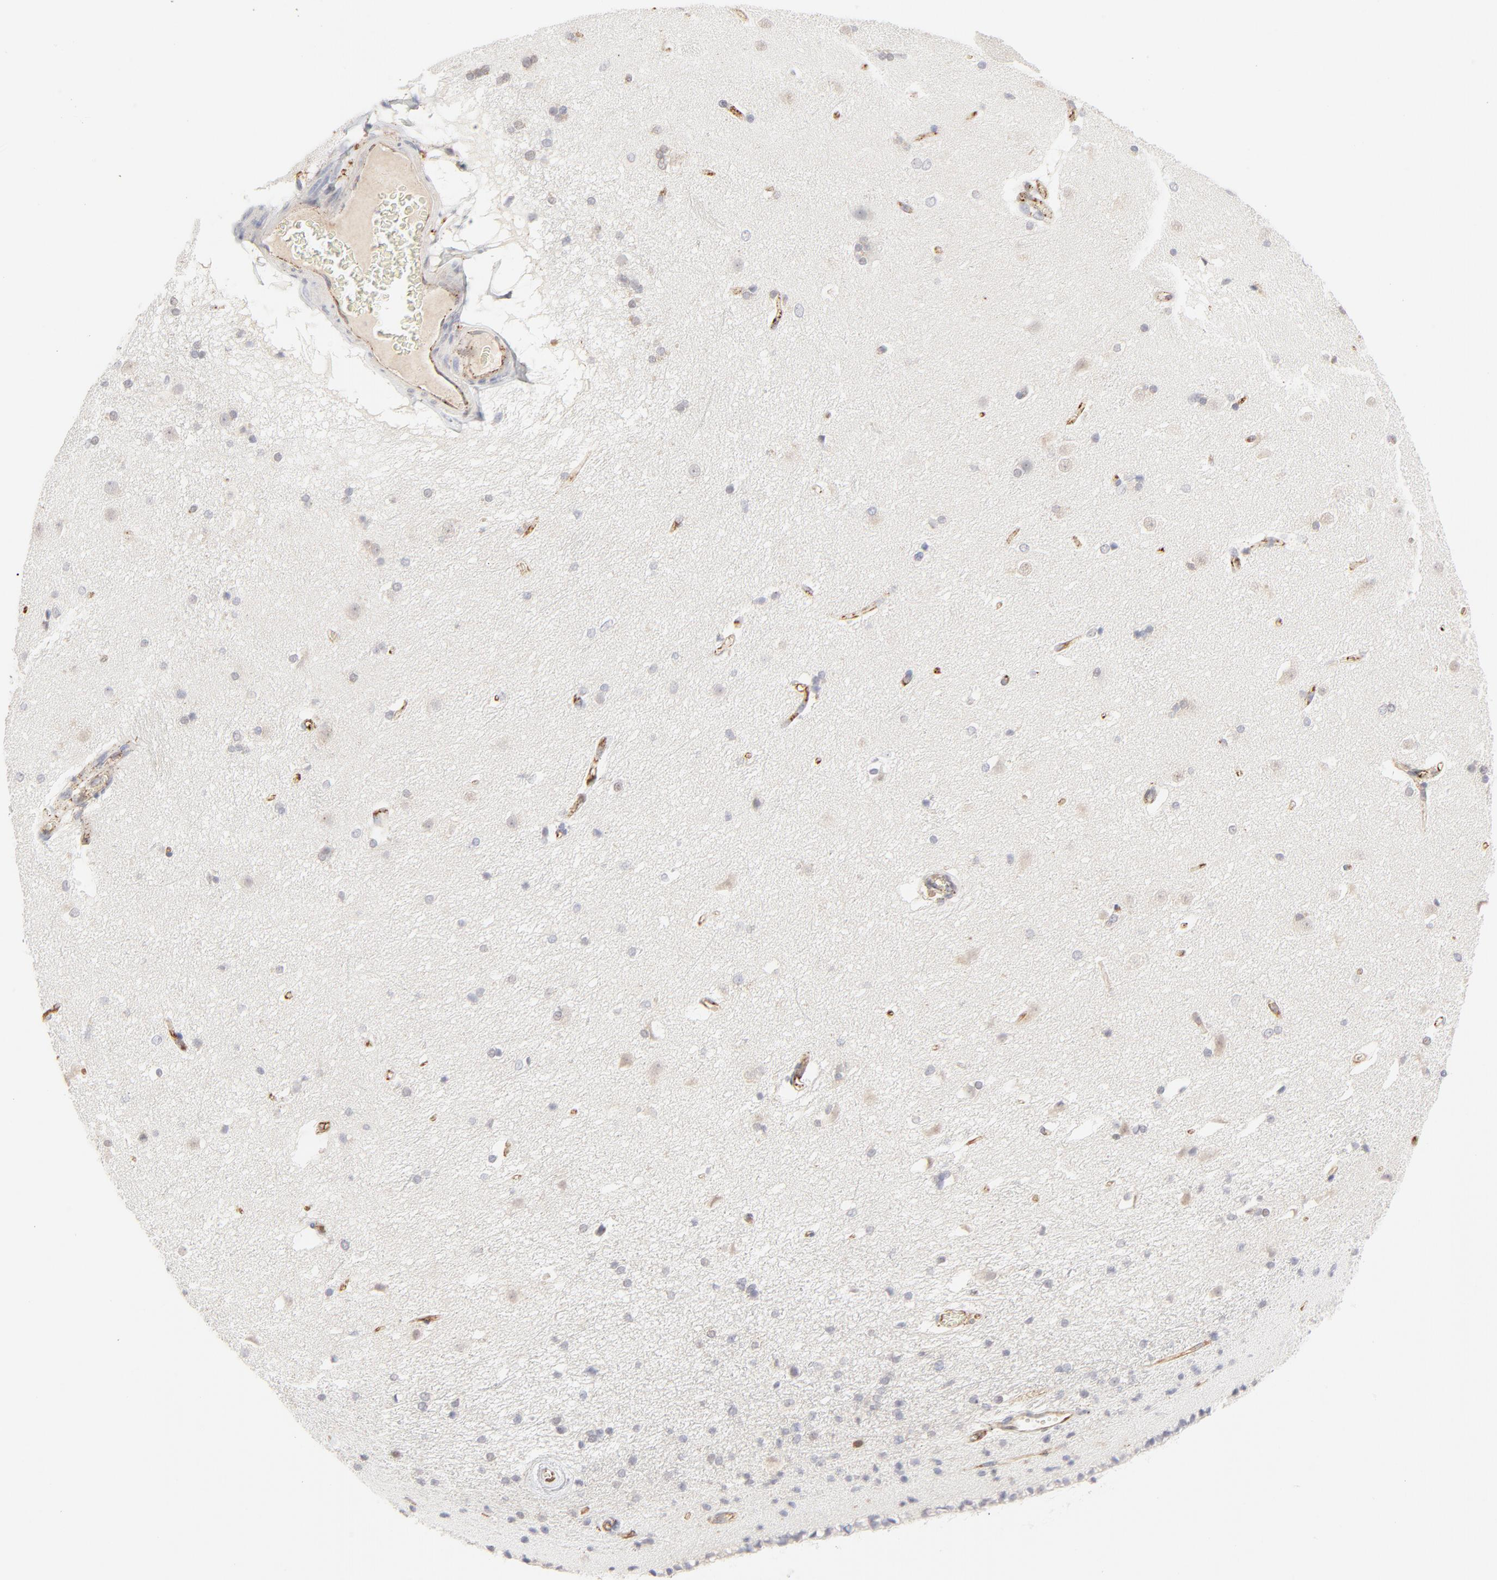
{"staining": {"intensity": "negative", "quantity": "none", "location": "none"}, "tissue": "caudate", "cell_type": "Glial cells", "image_type": "normal", "snomed": [{"axis": "morphology", "description": "Normal tissue, NOS"}, {"axis": "topography", "description": "Lateral ventricle wall"}], "caption": "The immunohistochemistry histopathology image has no significant staining in glial cells of caudate.", "gene": "CDK6", "patient": {"sex": "female", "age": 19}}